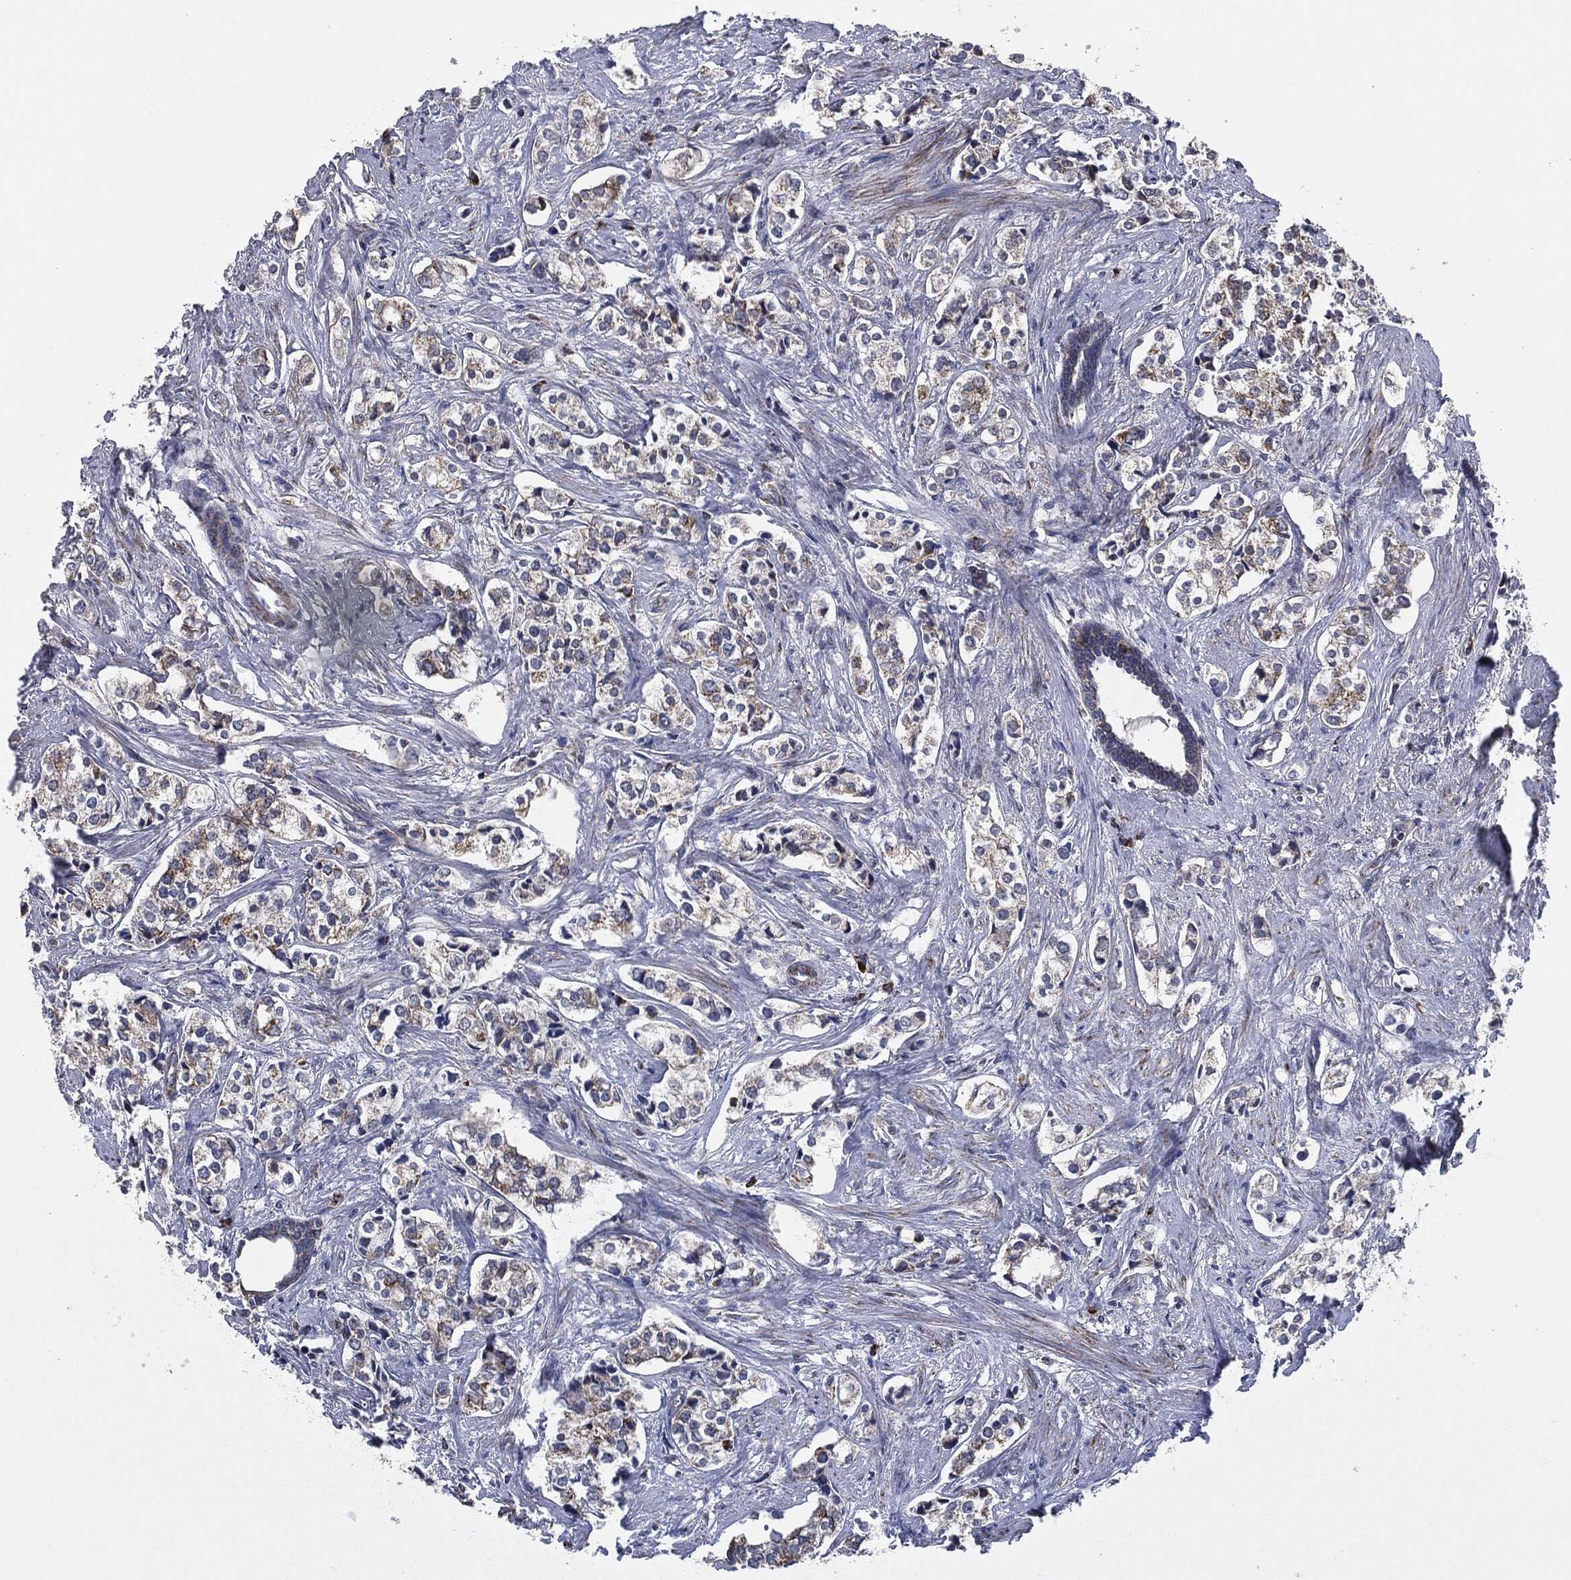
{"staining": {"intensity": "negative", "quantity": "none", "location": "none"}, "tissue": "prostate cancer", "cell_type": "Tumor cells", "image_type": "cancer", "snomed": [{"axis": "morphology", "description": "Adenocarcinoma, NOS"}, {"axis": "topography", "description": "Prostate and seminal vesicle, NOS"}], "caption": "High power microscopy micrograph of an immunohistochemistry (IHC) histopathology image of adenocarcinoma (prostate), revealing no significant positivity in tumor cells.", "gene": "NDUFV2", "patient": {"sex": "male", "age": 63}}